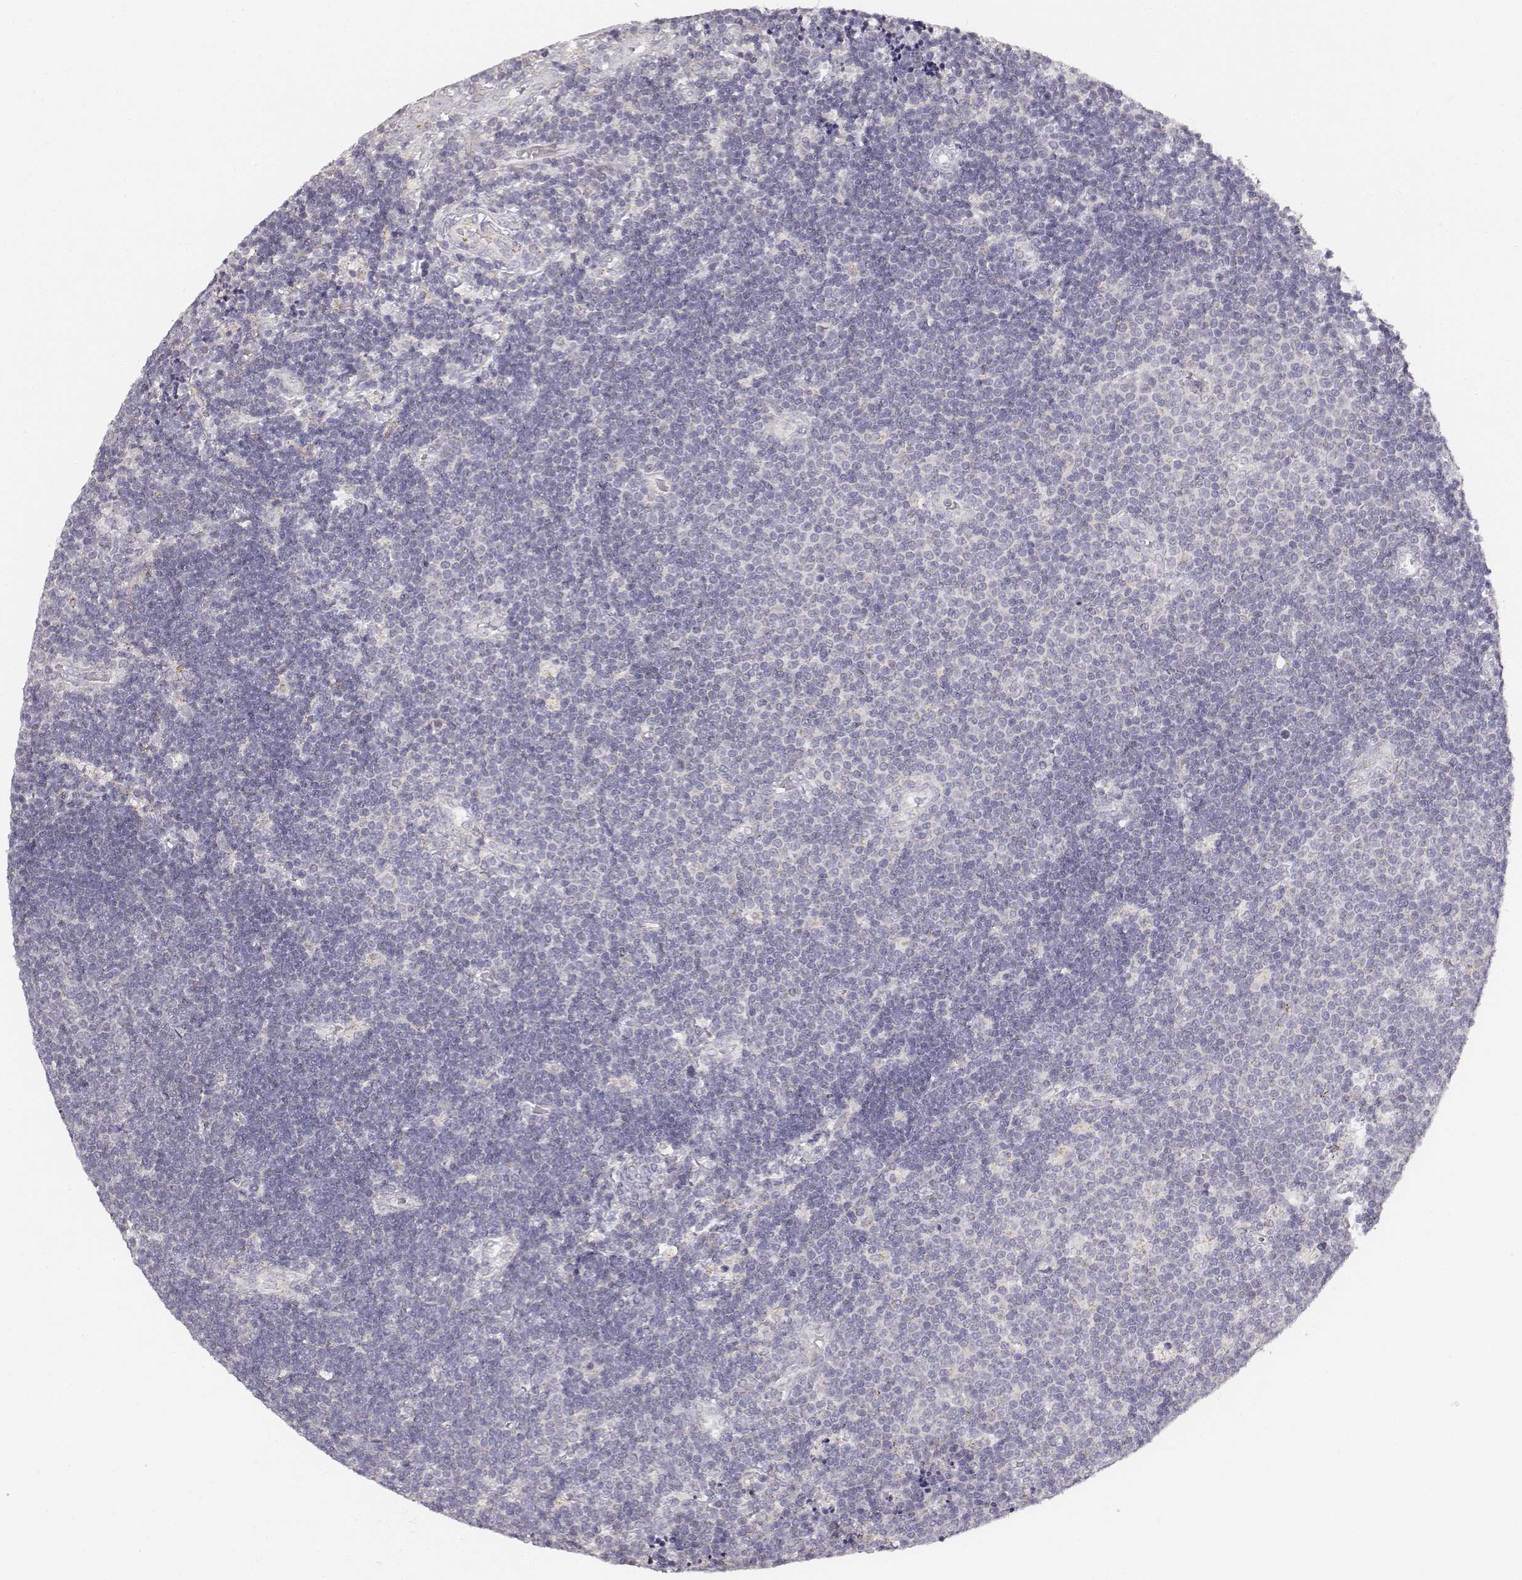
{"staining": {"intensity": "negative", "quantity": "none", "location": "none"}, "tissue": "lymphoma", "cell_type": "Tumor cells", "image_type": "cancer", "snomed": [{"axis": "morphology", "description": "Malignant lymphoma, non-Hodgkin's type, Low grade"}, {"axis": "topography", "description": "Brain"}], "caption": "A micrograph of human malignant lymphoma, non-Hodgkin's type (low-grade) is negative for staining in tumor cells. (Brightfield microscopy of DAB (3,3'-diaminobenzidine) immunohistochemistry (IHC) at high magnification).", "gene": "ABCD3", "patient": {"sex": "female", "age": 66}}